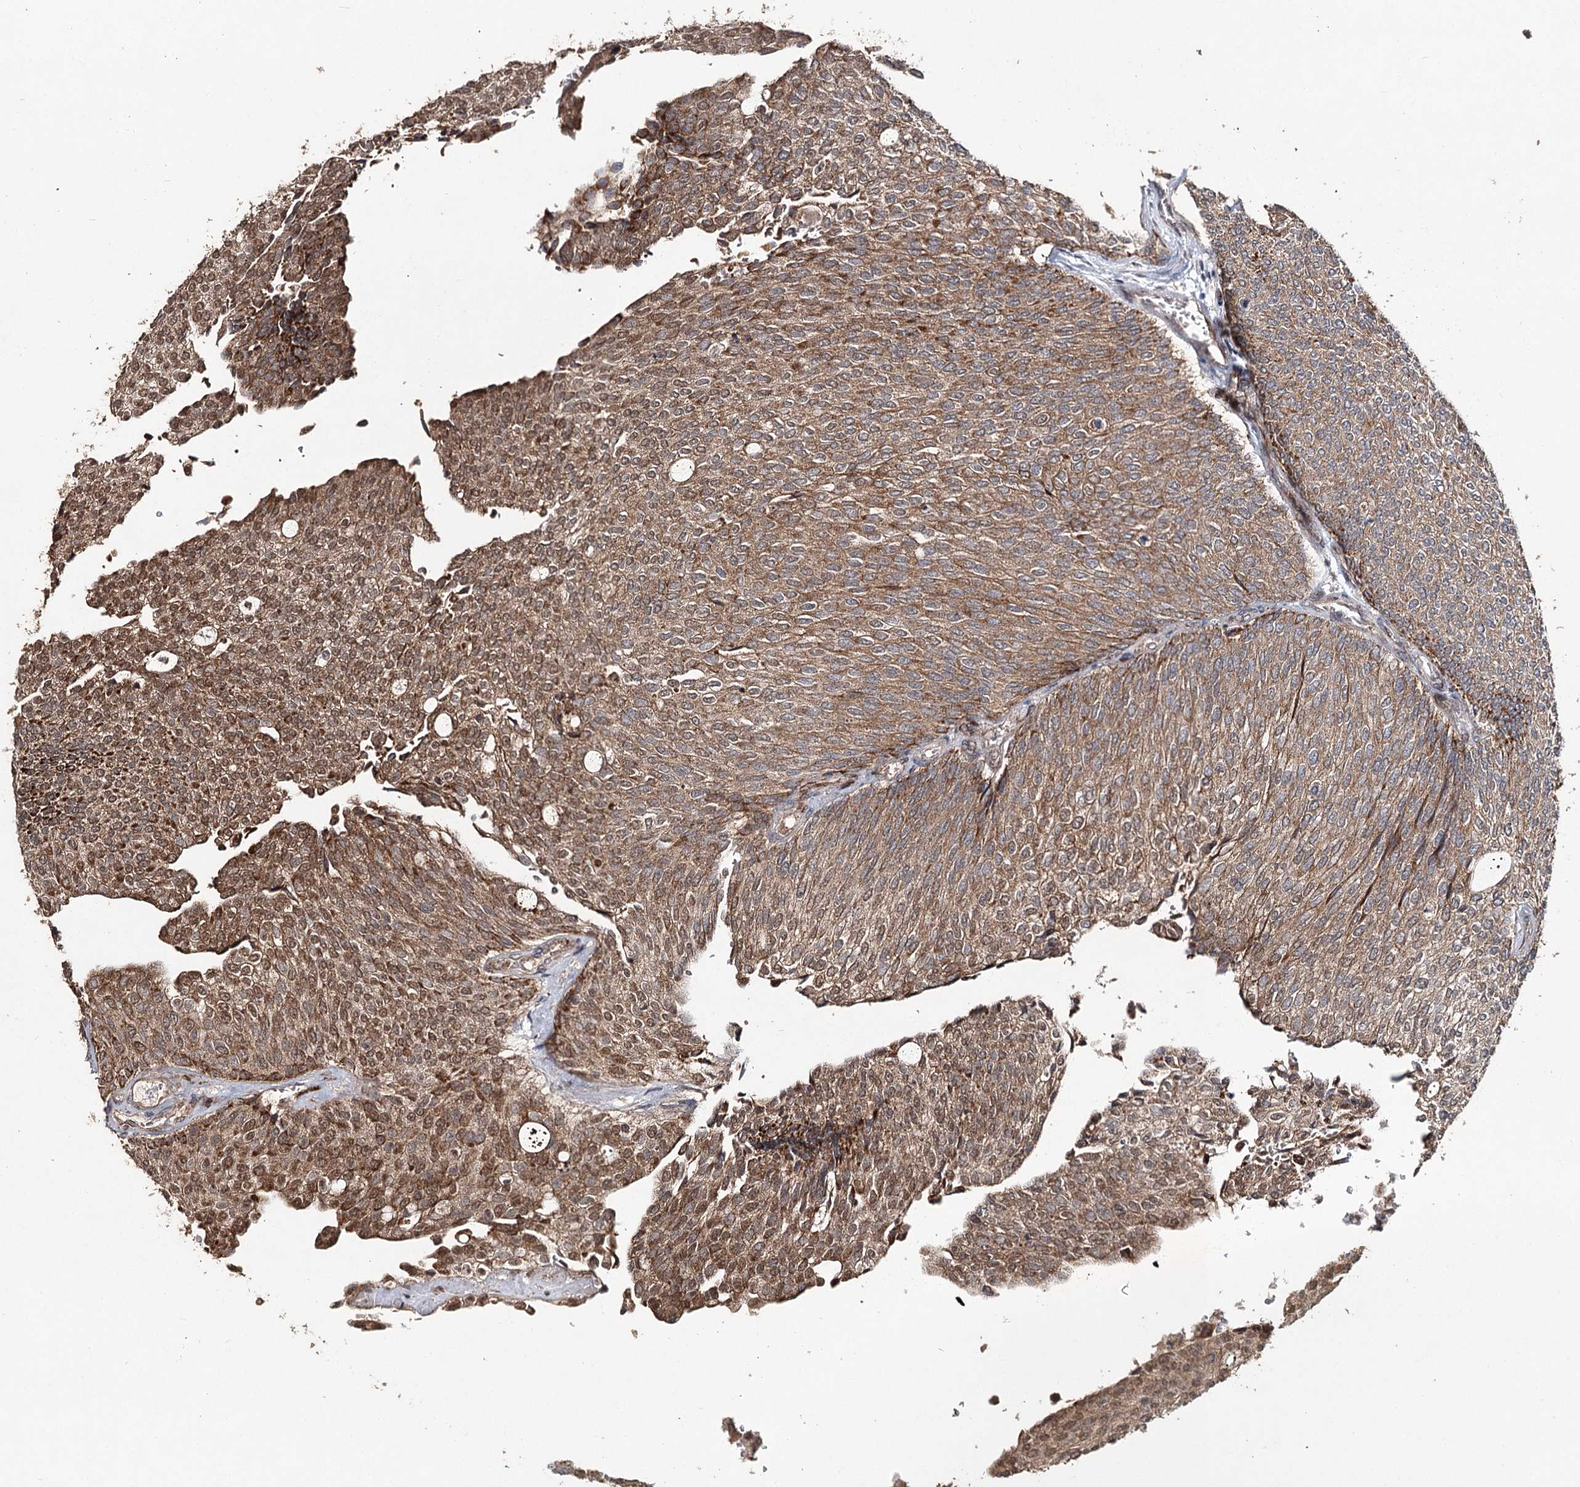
{"staining": {"intensity": "moderate", "quantity": ">75%", "location": "cytoplasmic/membranous"}, "tissue": "urothelial cancer", "cell_type": "Tumor cells", "image_type": "cancer", "snomed": [{"axis": "morphology", "description": "Urothelial carcinoma, Low grade"}, {"axis": "topography", "description": "Urinary bladder"}], "caption": "Immunohistochemistry (IHC) staining of low-grade urothelial carcinoma, which exhibits medium levels of moderate cytoplasmic/membranous staining in approximately >75% of tumor cells indicating moderate cytoplasmic/membranous protein positivity. The staining was performed using DAB (3,3'-diaminobenzidine) (brown) for protein detection and nuclei were counterstained in hematoxylin (blue).", "gene": "ZNRF3", "patient": {"sex": "female", "age": 79}}